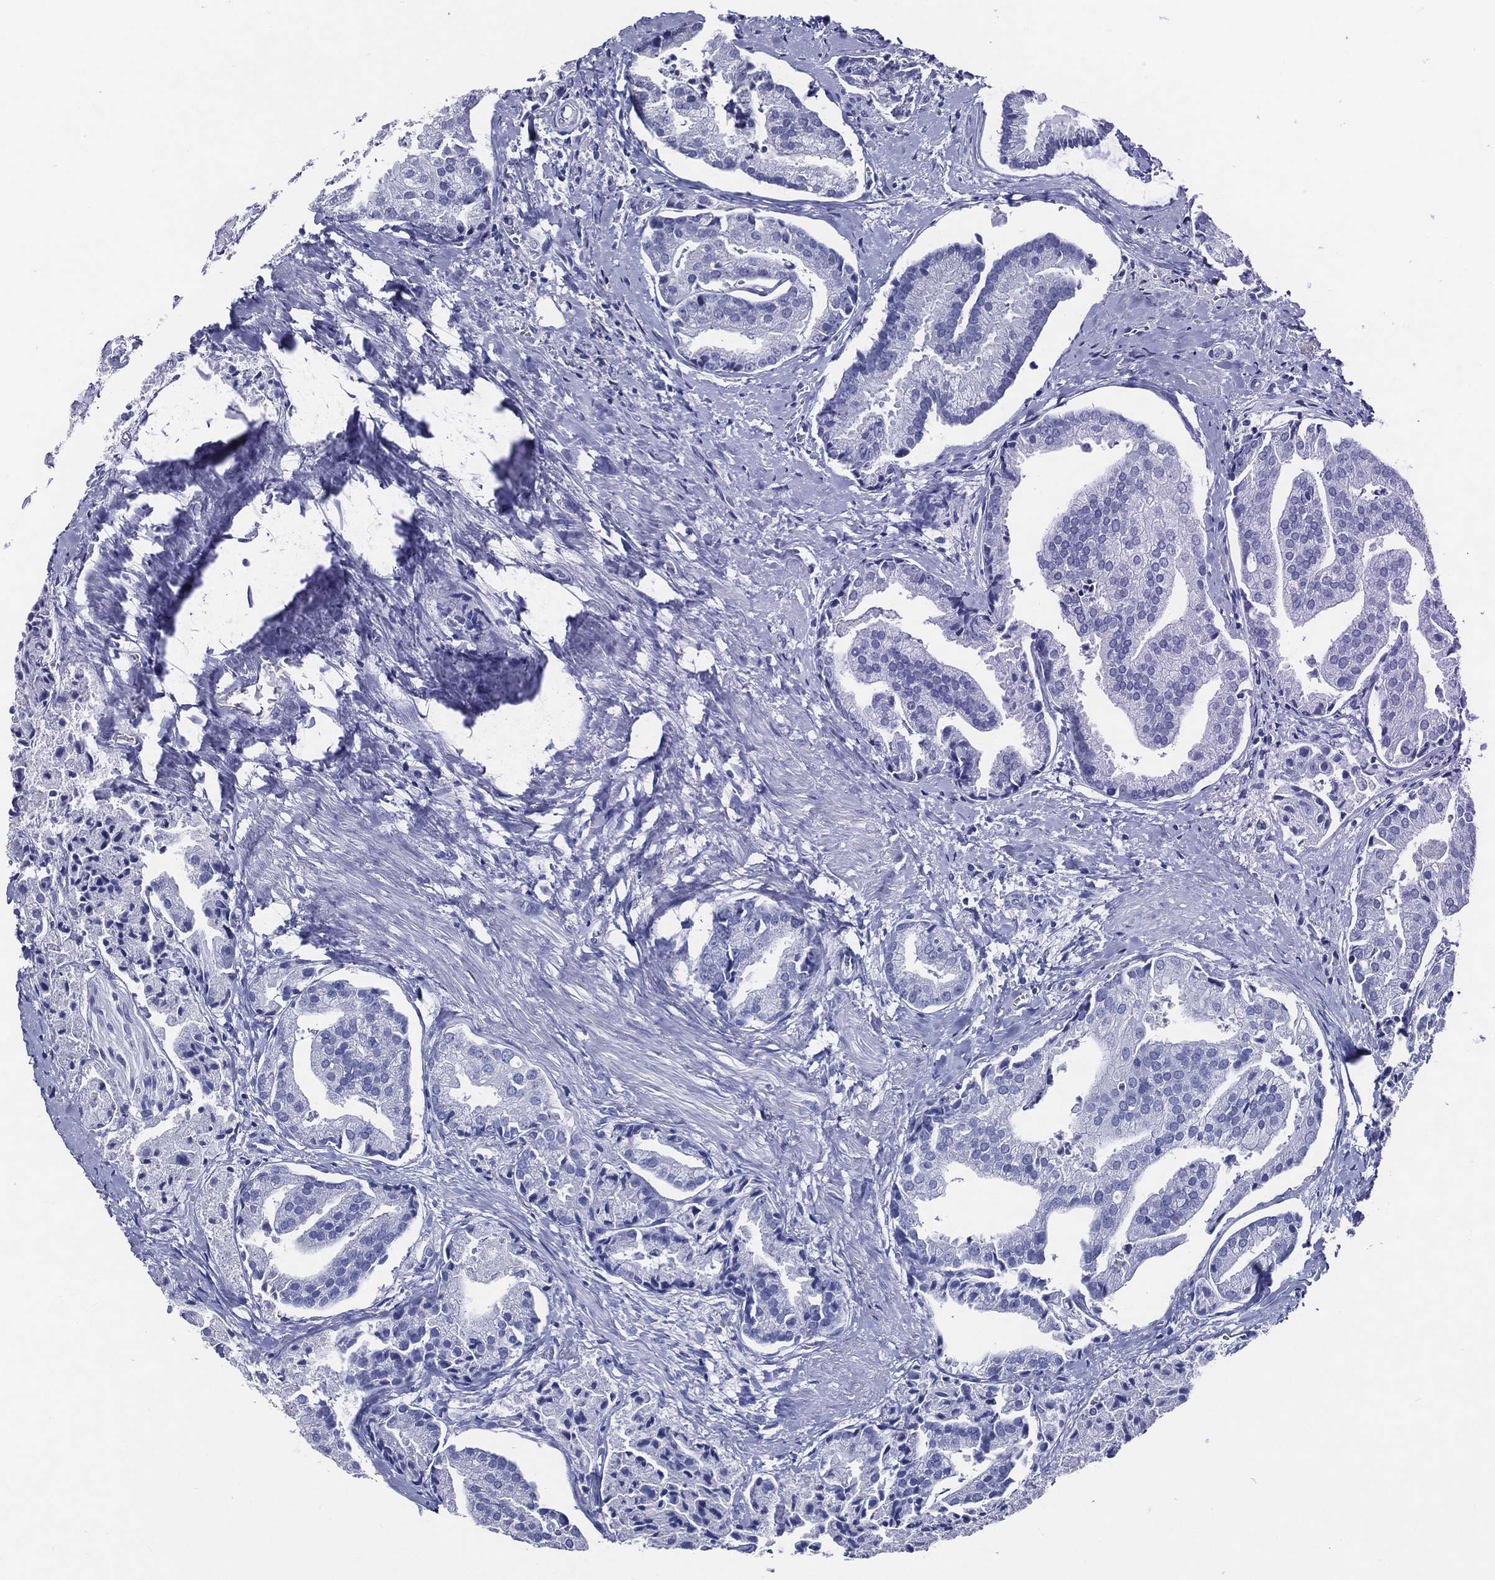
{"staining": {"intensity": "negative", "quantity": "none", "location": "none"}, "tissue": "prostate cancer", "cell_type": "Tumor cells", "image_type": "cancer", "snomed": [{"axis": "morphology", "description": "Adenocarcinoma, NOS"}, {"axis": "topography", "description": "Prostate and seminal vesicle, NOS"}, {"axis": "topography", "description": "Prostate"}], "caption": "Histopathology image shows no significant protein staining in tumor cells of prostate cancer.", "gene": "ACE2", "patient": {"sex": "male", "age": 44}}